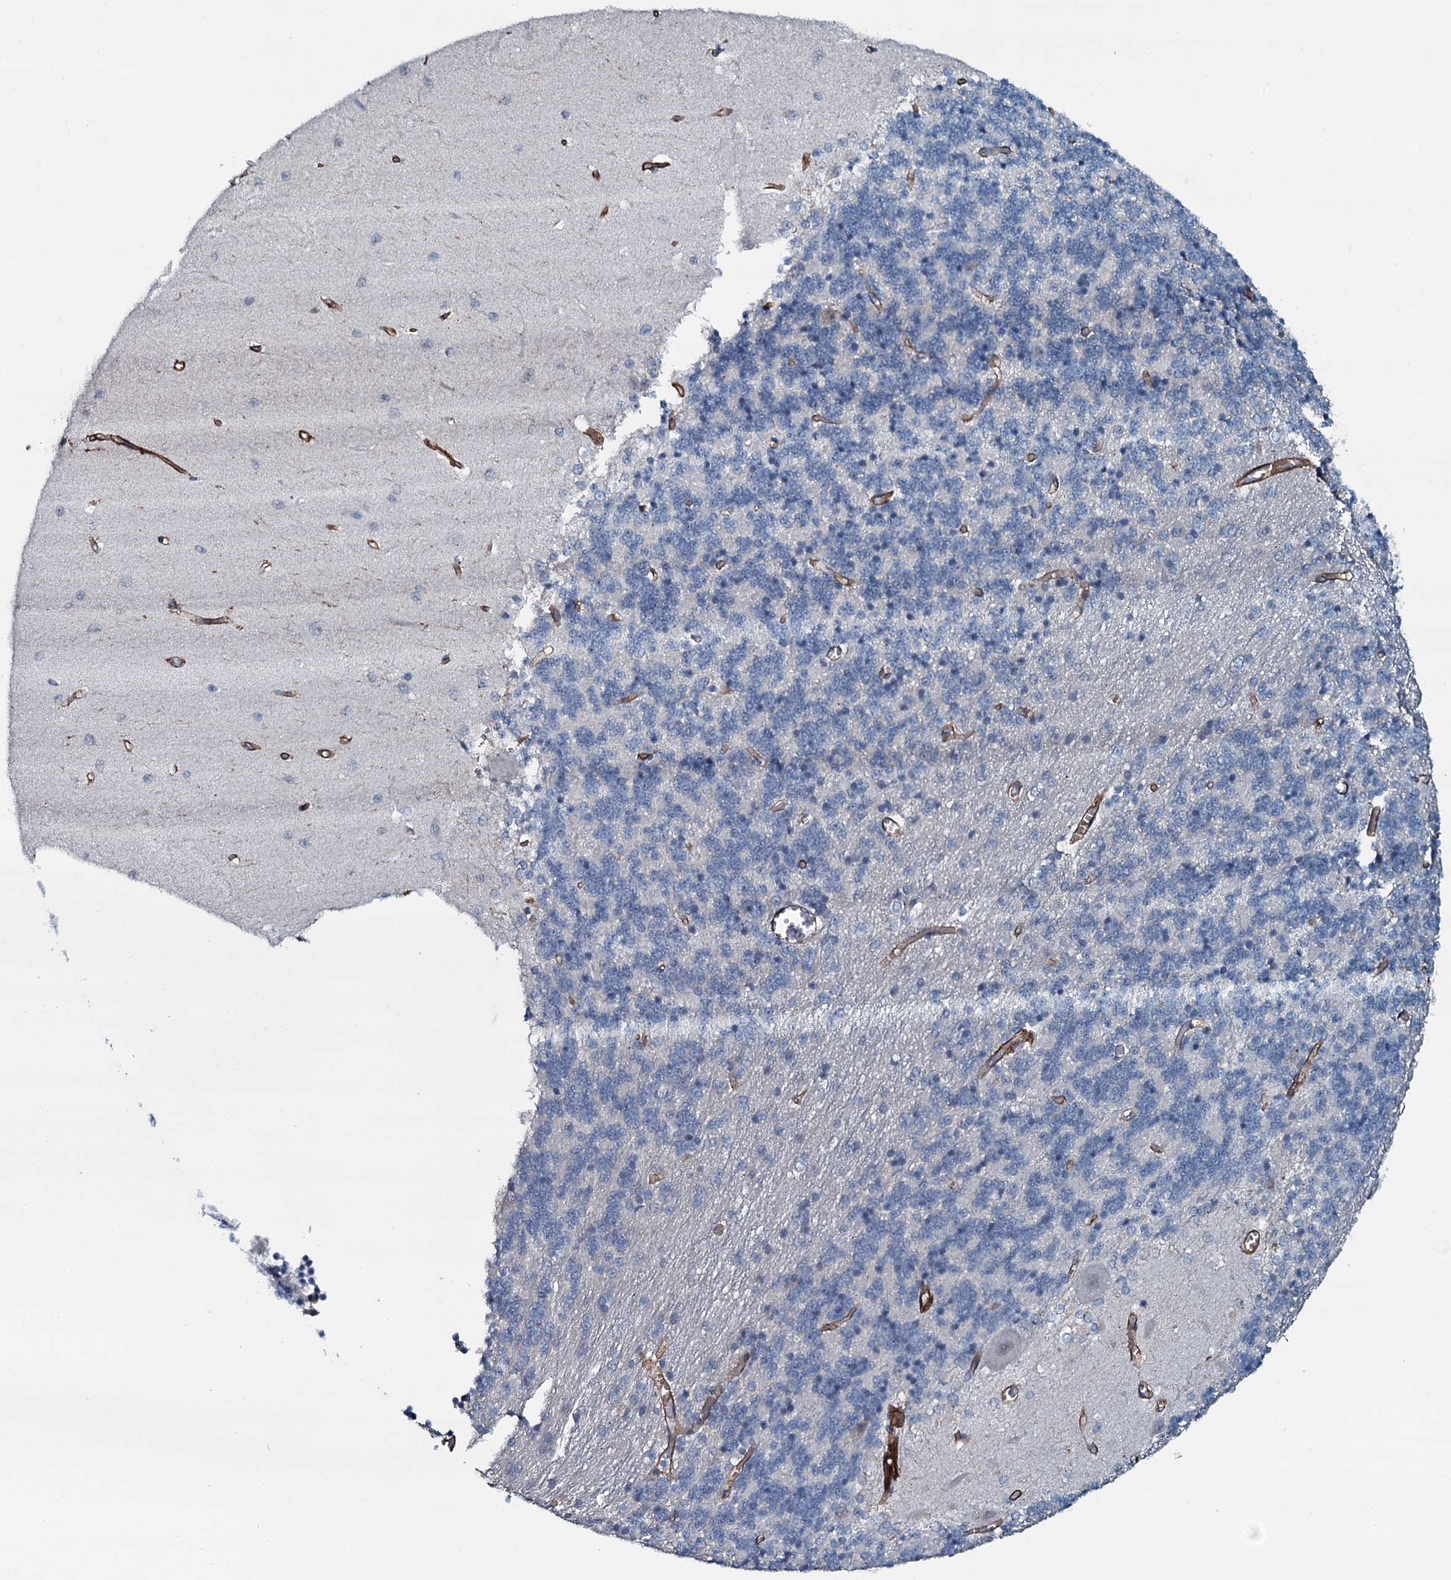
{"staining": {"intensity": "negative", "quantity": "none", "location": "none"}, "tissue": "cerebellum", "cell_type": "Cells in granular layer", "image_type": "normal", "snomed": [{"axis": "morphology", "description": "Normal tissue, NOS"}, {"axis": "topography", "description": "Cerebellum"}], "caption": "The histopathology image reveals no significant staining in cells in granular layer of cerebellum.", "gene": "CLEC14A", "patient": {"sex": "male", "age": 37}}